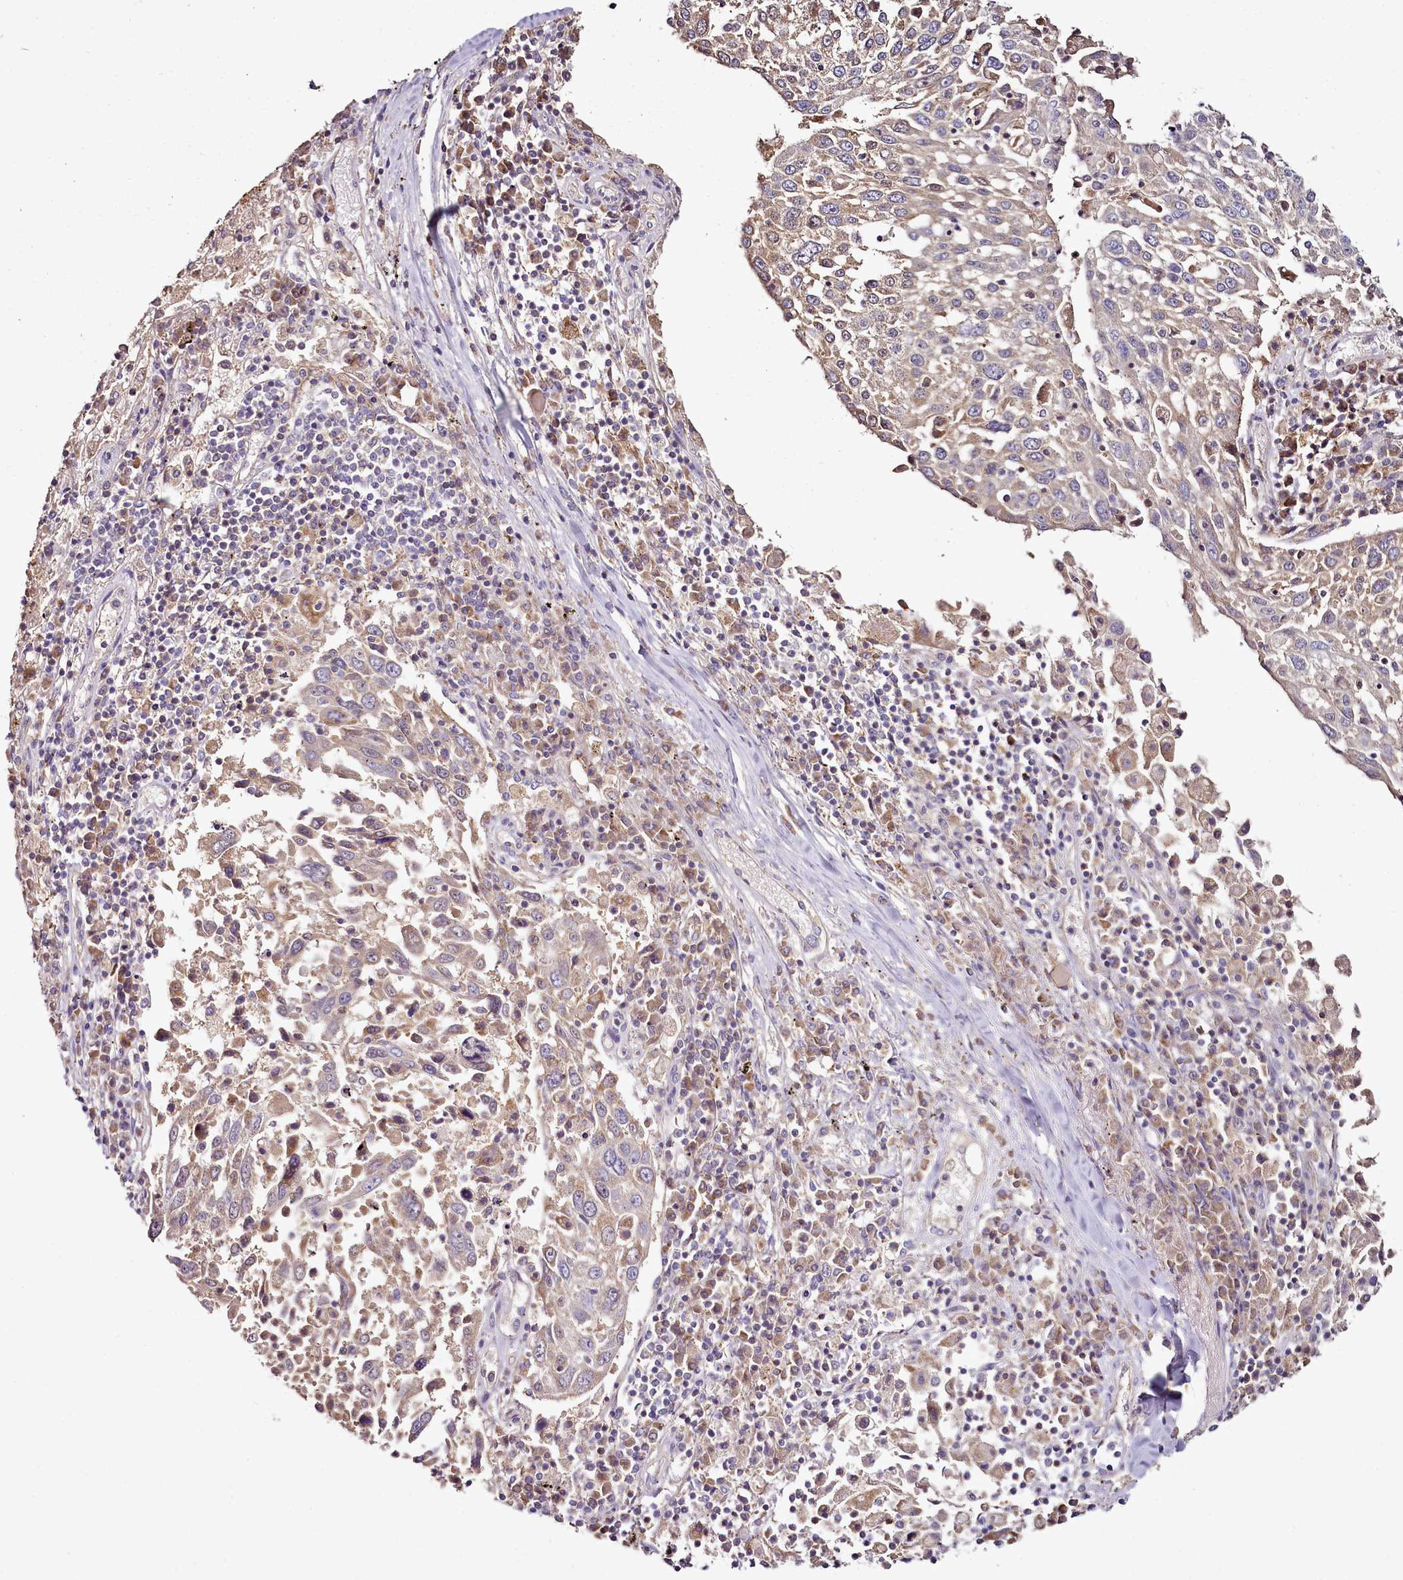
{"staining": {"intensity": "moderate", "quantity": ">75%", "location": "cytoplasmic/membranous"}, "tissue": "lung cancer", "cell_type": "Tumor cells", "image_type": "cancer", "snomed": [{"axis": "morphology", "description": "Squamous cell carcinoma, NOS"}, {"axis": "topography", "description": "Lung"}], "caption": "High-magnification brightfield microscopy of squamous cell carcinoma (lung) stained with DAB (brown) and counterstained with hematoxylin (blue). tumor cells exhibit moderate cytoplasmic/membranous staining is appreciated in approximately>75% of cells. The protein of interest is stained brown, and the nuclei are stained in blue (DAB IHC with brightfield microscopy, high magnification).", "gene": "ACSS1", "patient": {"sex": "male", "age": 65}}